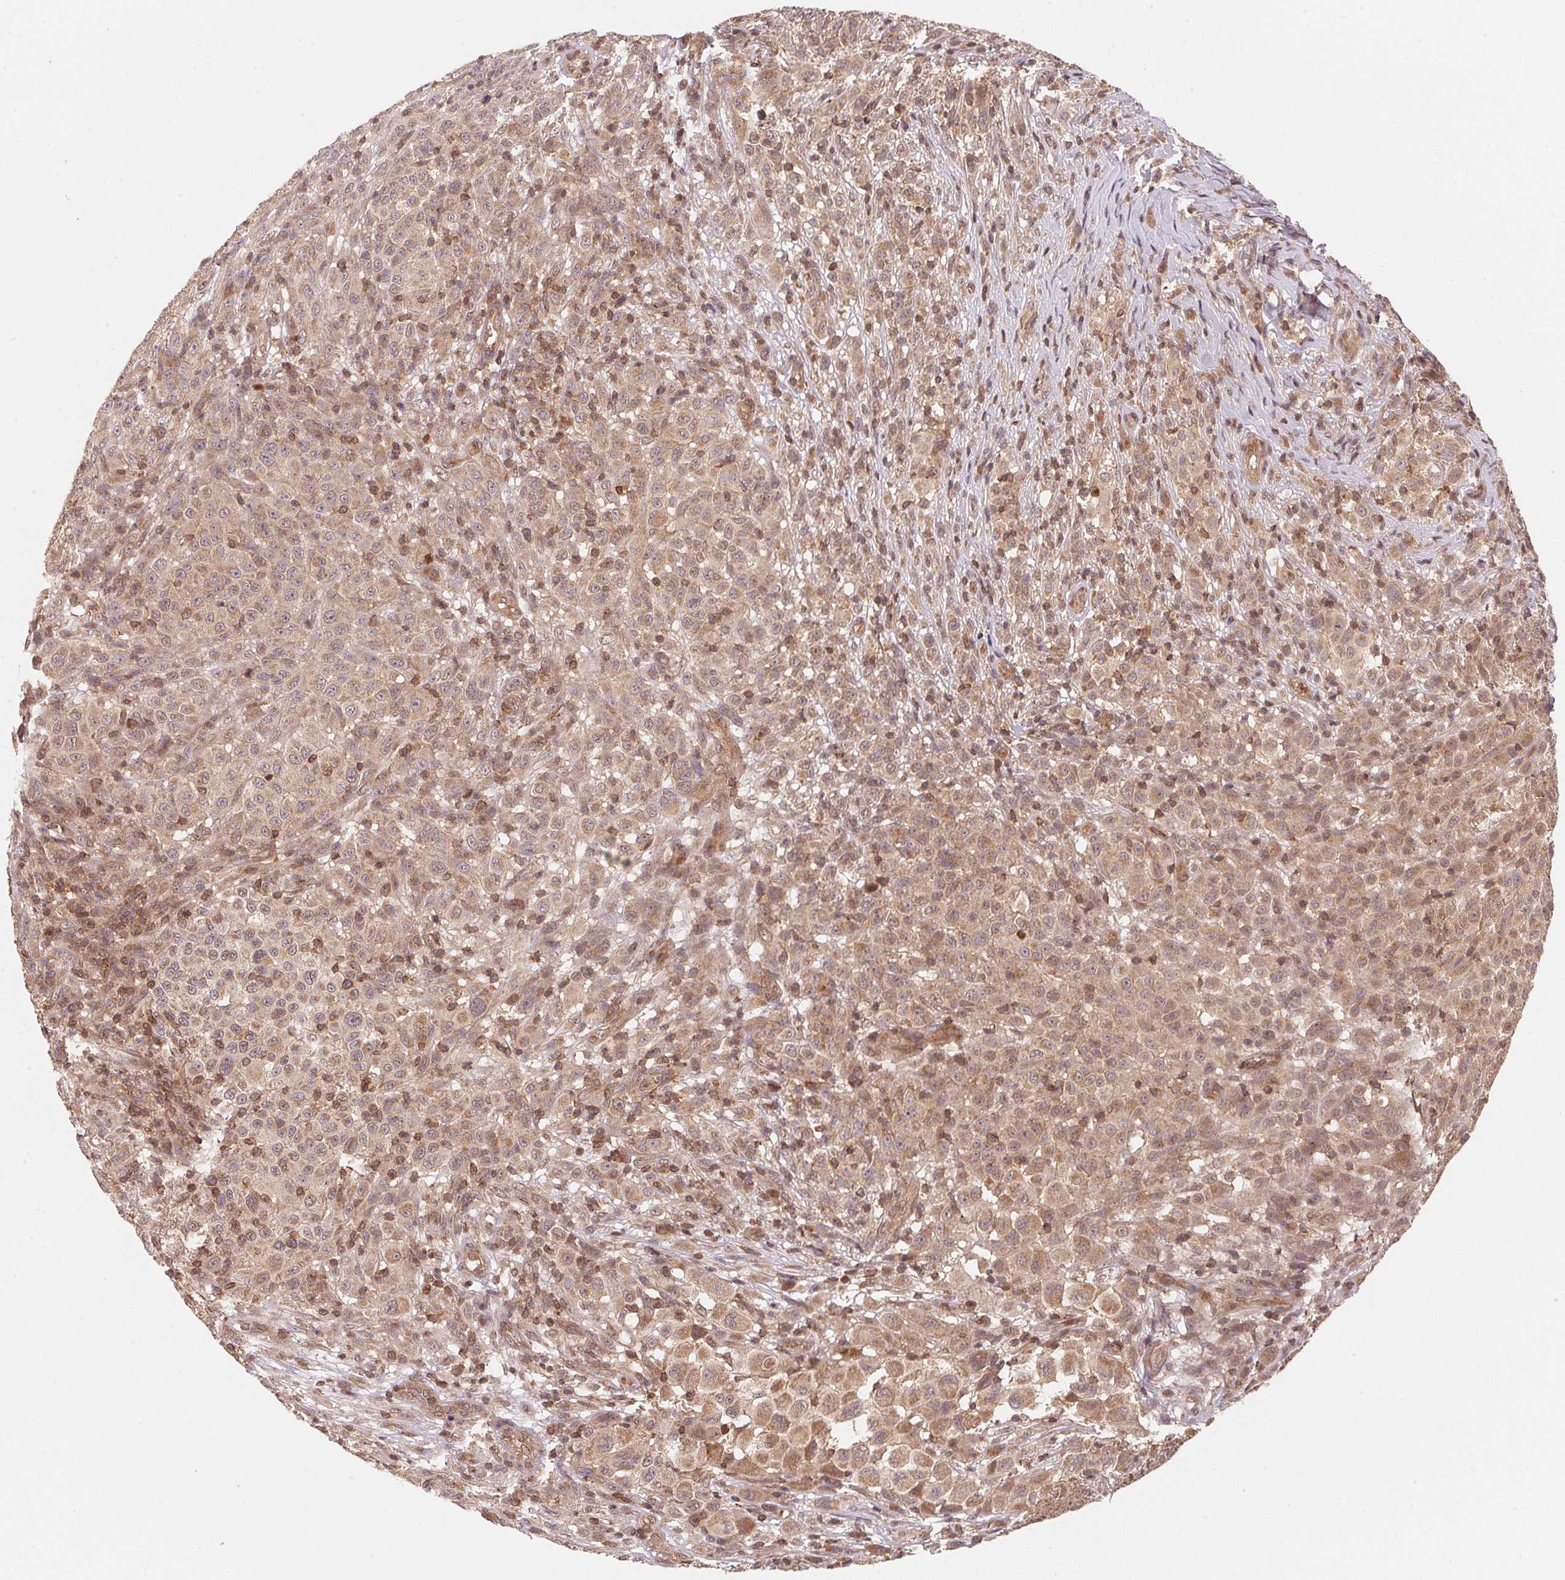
{"staining": {"intensity": "moderate", "quantity": "25%-75%", "location": "cytoplasmic/membranous,nuclear"}, "tissue": "melanoma", "cell_type": "Tumor cells", "image_type": "cancer", "snomed": [{"axis": "morphology", "description": "Malignant melanoma, NOS"}, {"axis": "topography", "description": "Skin"}], "caption": "IHC (DAB (3,3'-diaminobenzidine)) staining of melanoma shows moderate cytoplasmic/membranous and nuclear protein expression in approximately 25%-75% of tumor cells. (DAB IHC, brown staining for protein, blue staining for nuclei).", "gene": "CCDC102B", "patient": {"sex": "male", "age": 73}}